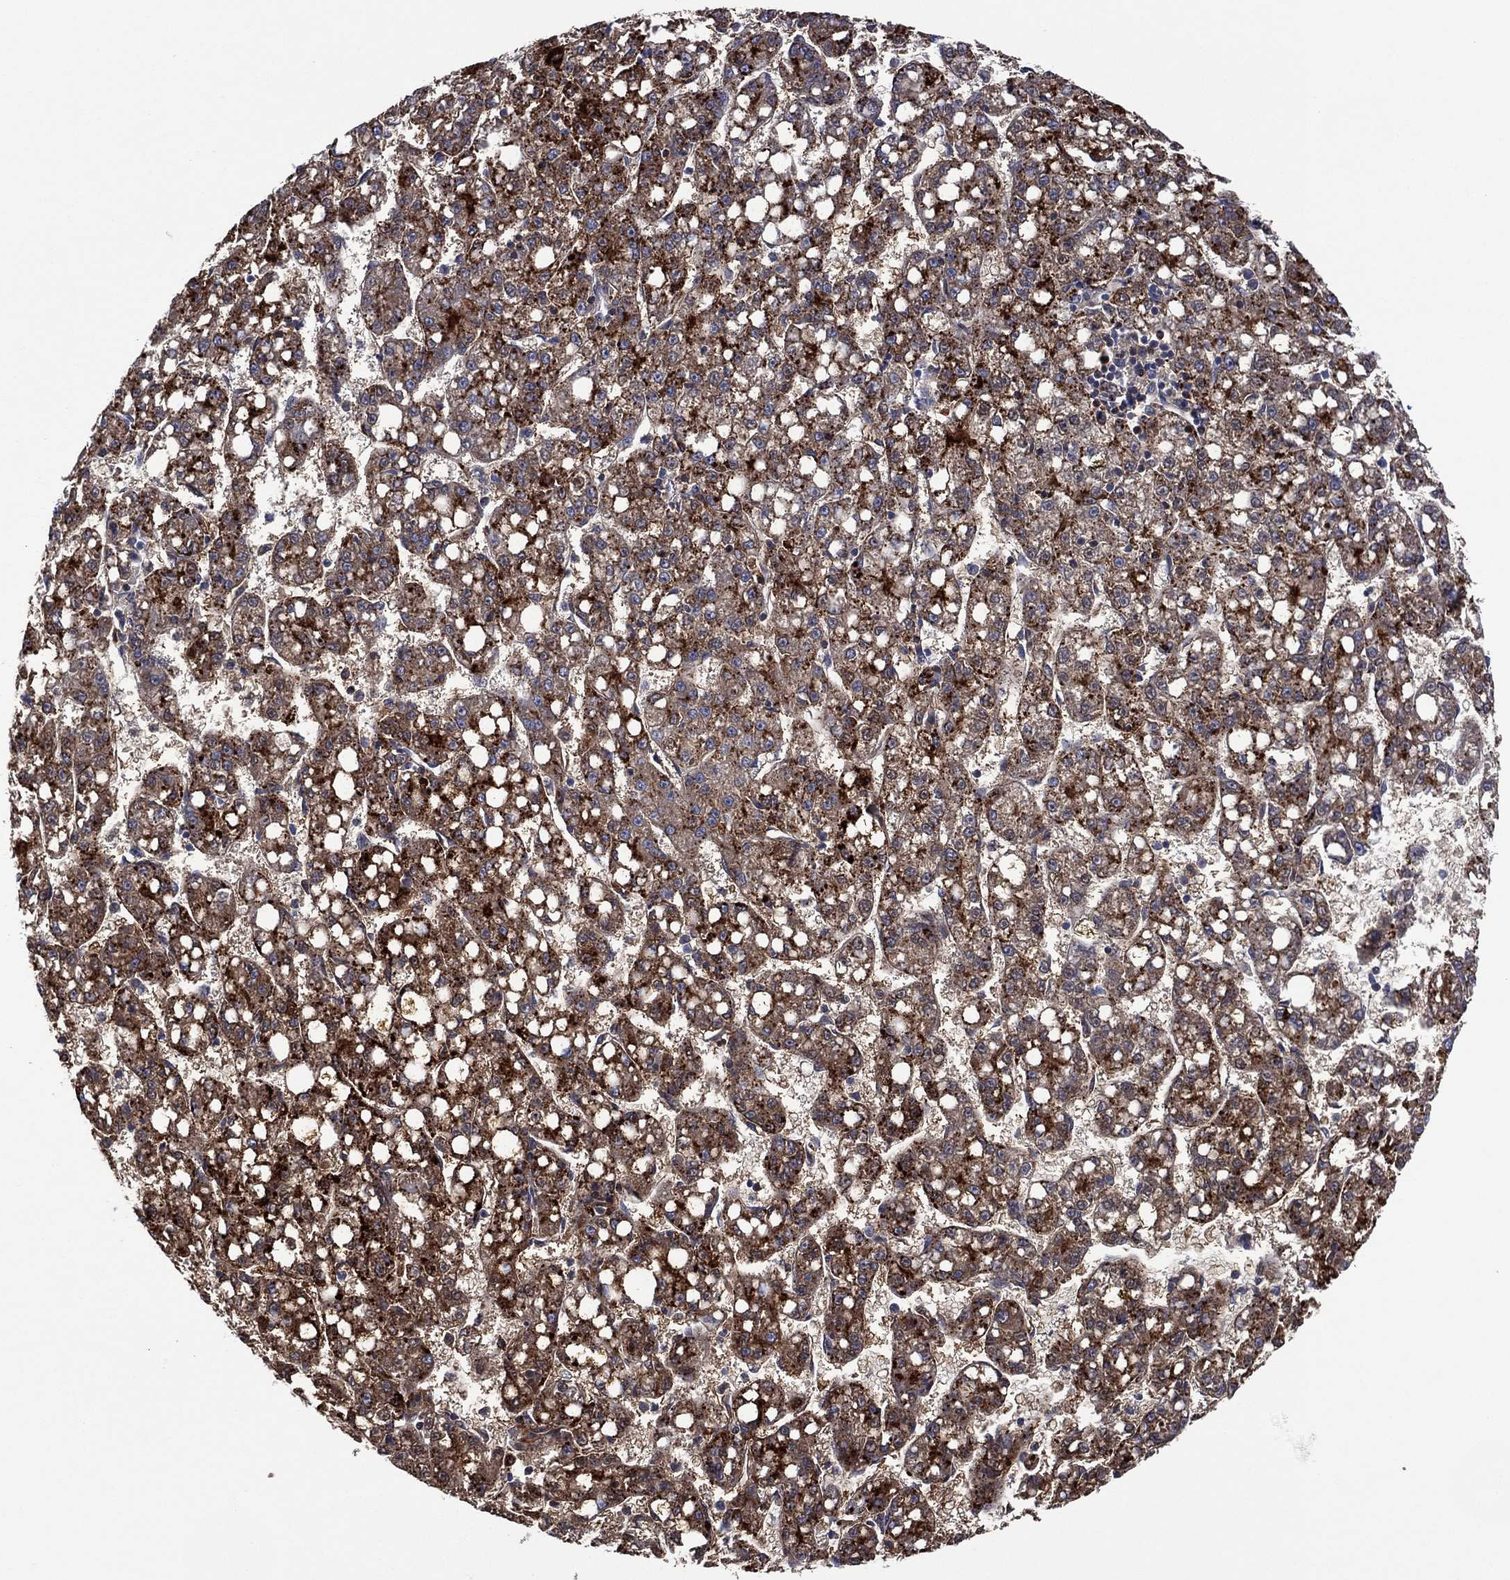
{"staining": {"intensity": "moderate", "quantity": "25%-75%", "location": "cytoplasmic/membranous"}, "tissue": "liver cancer", "cell_type": "Tumor cells", "image_type": "cancer", "snomed": [{"axis": "morphology", "description": "Carcinoma, Hepatocellular, NOS"}, {"axis": "topography", "description": "Liver"}], "caption": "About 25%-75% of tumor cells in liver cancer exhibit moderate cytoplasmic/membranous protein staining as visualized by brown immunohistochemical staining.", "gene": "DPP4", "patient": {"sex": "female", "age": 65}}